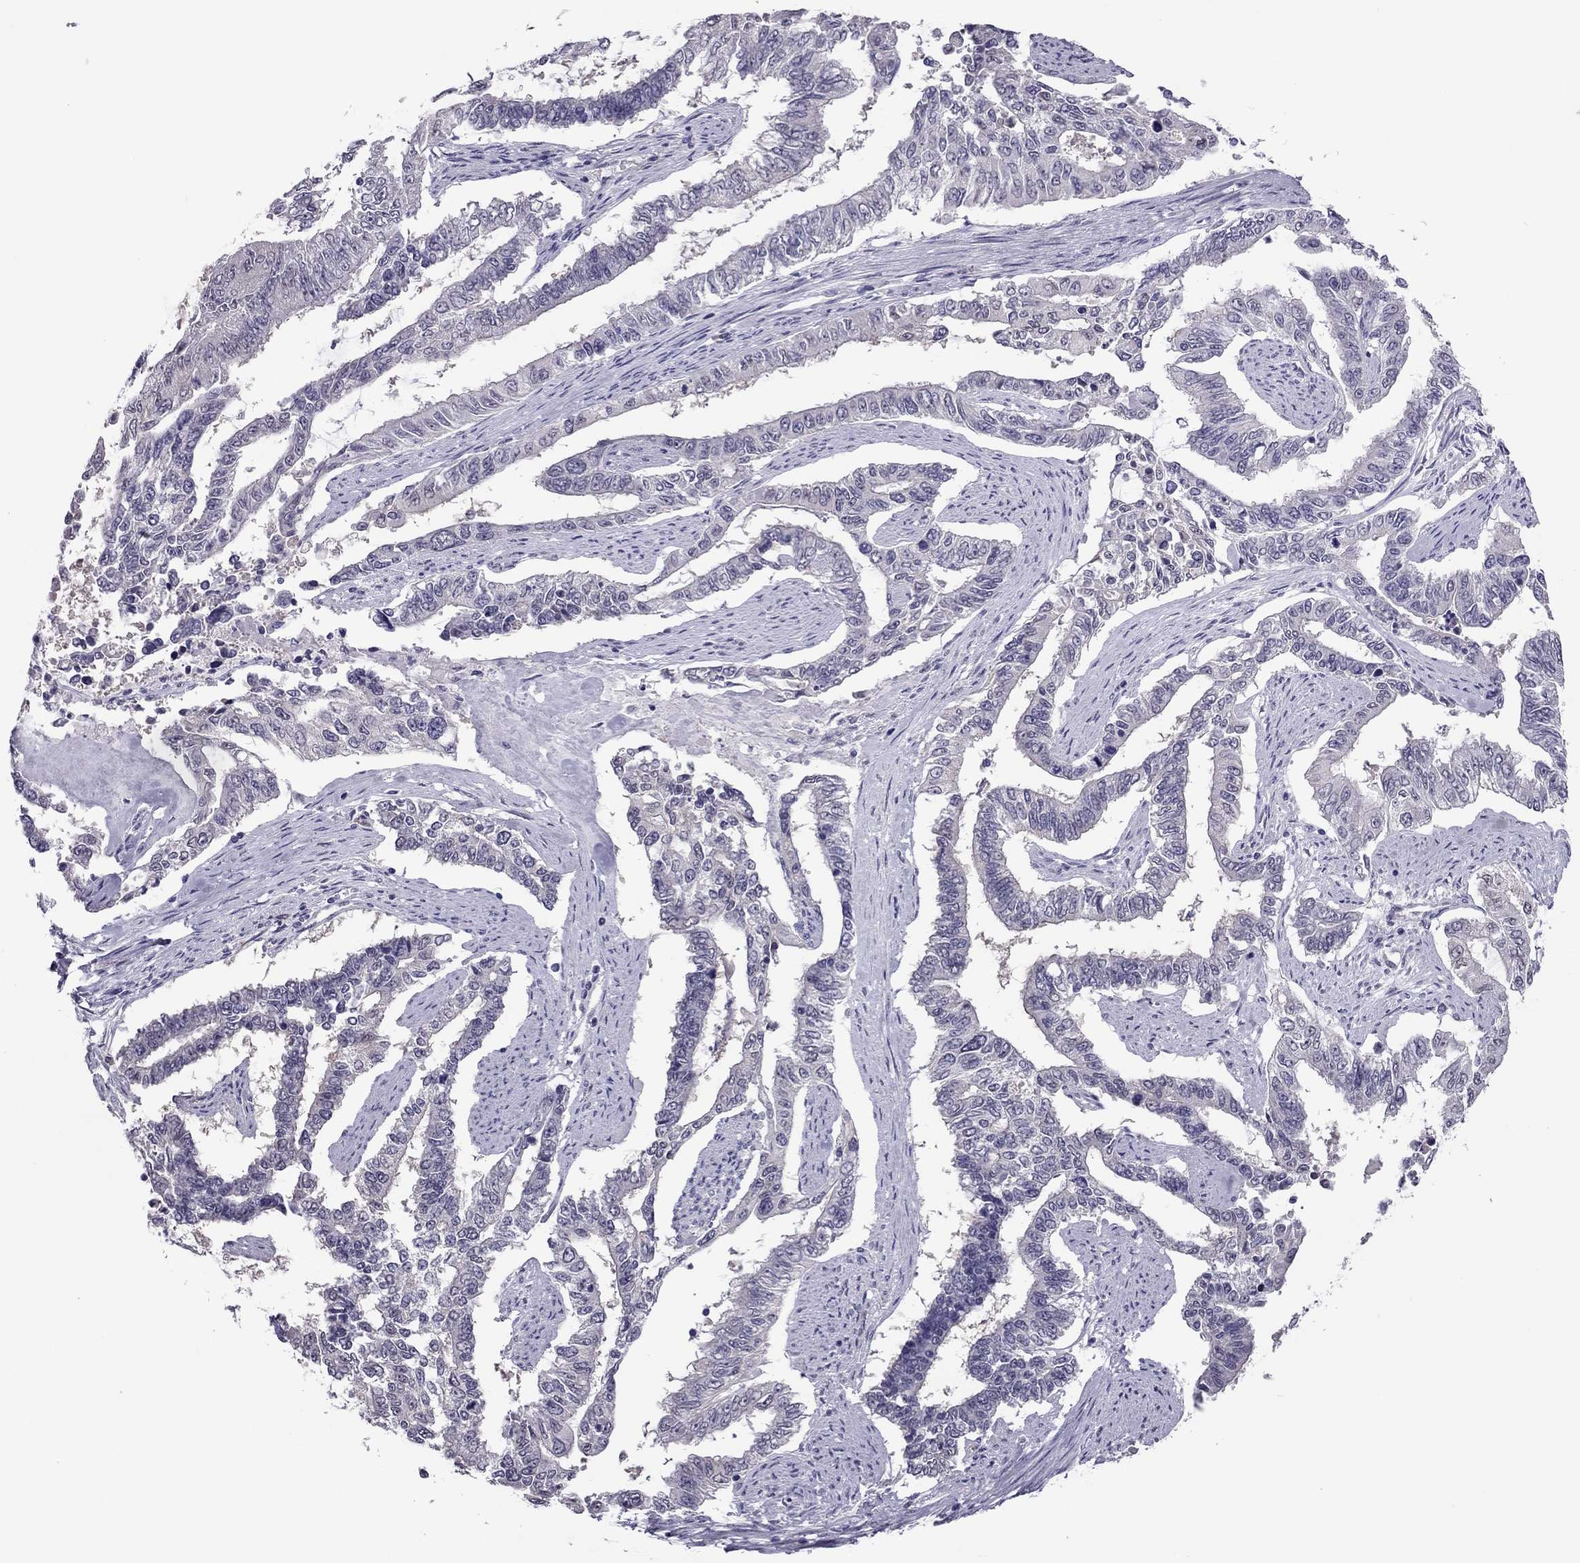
{"staining": {"intensity": "negative", "quantity": "none", "location": "none"}, "tissue": "endometrial cancer", "cell_type": "Tumor cells", "image_type": "cancer", "snomed": [{"axis": "morphology", "description": "Adenocarcinoma, NOS"}, {"axis": "topography", "description": "Uterus"}], "caption": "Adenocarcinoma (endometrial) was stained to show a protein in brown. There is no significant positivity in tumor cells.", "gene": "SPINT3", "patient": {"sex": "female", "age": 59}}